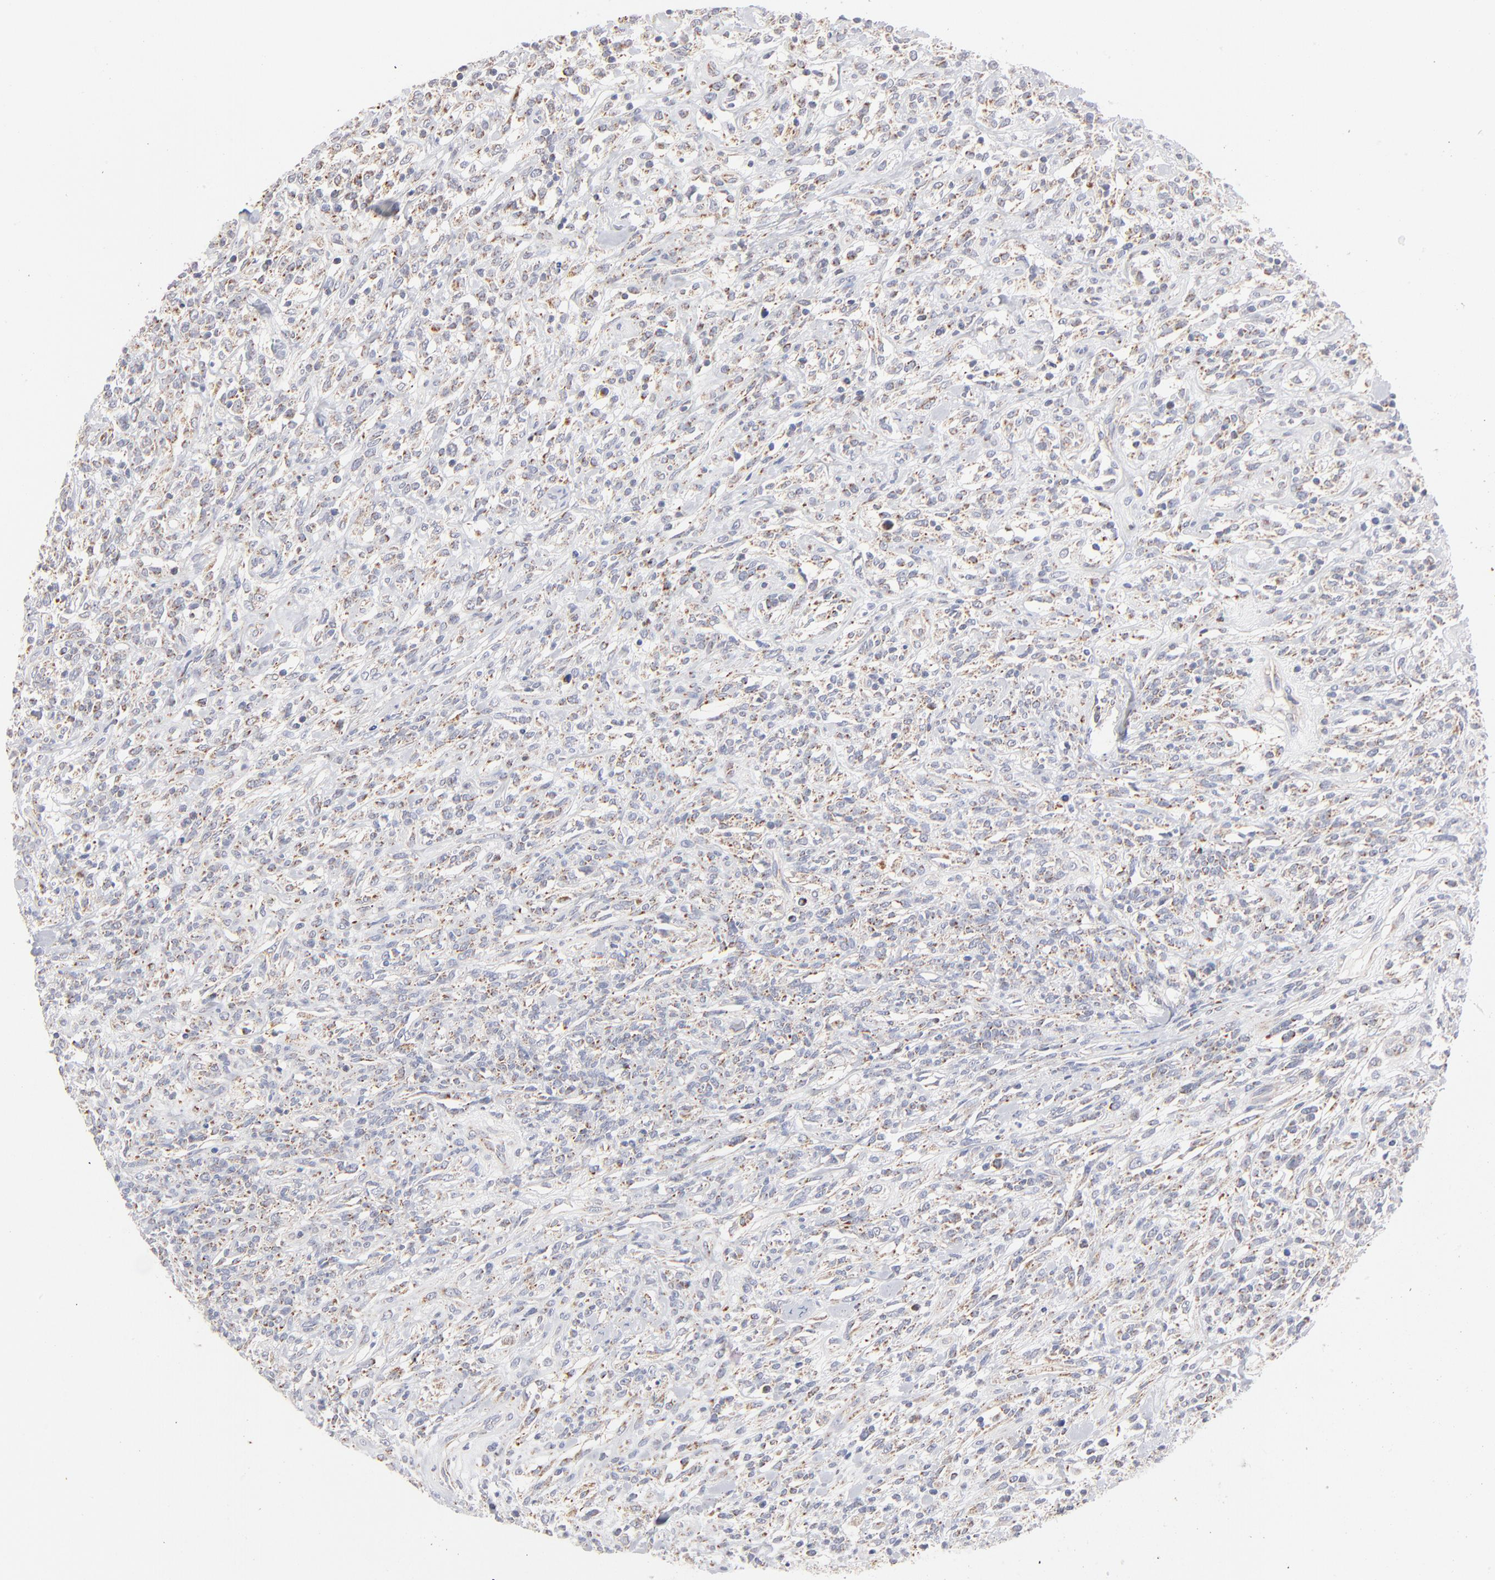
{"staining": {"intensity": "moderate", "quantity": ">75%", "location": "cytoplasmic/membranous"}, "tissue": "lymphoma", "cell_type": "Tumor cells", "image_type": "cancer", "snomed": [{"axis": "morphology", "description": "Malignant lymphoma, non-Hodgkin's type, High grade"}, {"axis": "topography", "description": "Lymph node"}], "caption": "Immunohistochemistry (IHC) (DAB (3,3'-diaminobenzidine)) staining of lymphoma reveals moderate cytoplasmic/membranous protein expression in approximately >75% of tumor cells.", "gene": "MRPL58", "patient": {"sex": "female", "age": 73}}